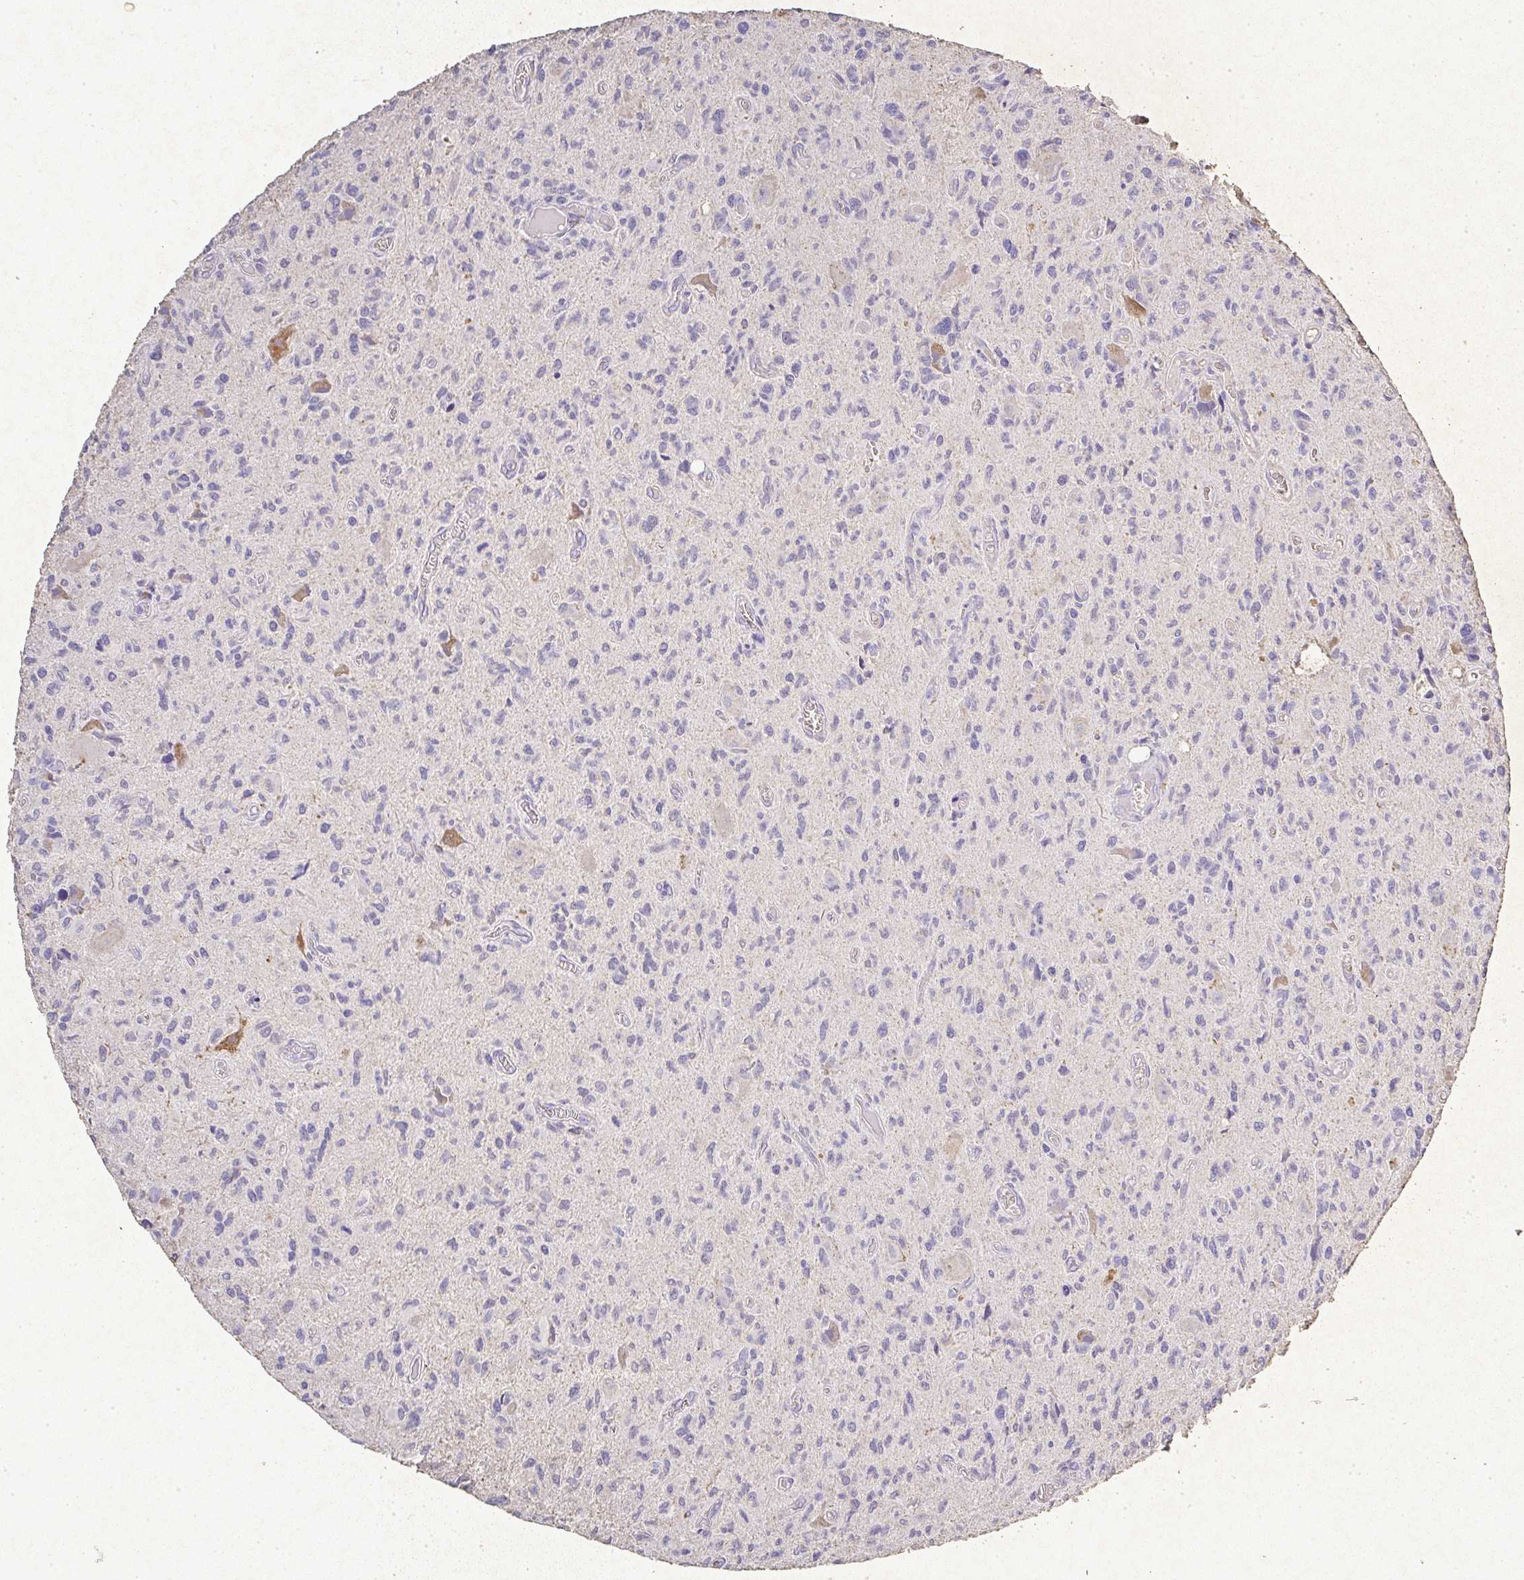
{"staining": {"intensity": "negative", "quantity": "none", "location": "none"}, "tissue": "glioma", "cell_type": "Tumor cells", "image_type": "cancer", "snomed": [{"axis": "morphology", "description": "Glioma, malignant, High grade"}, {"axis": "topography", "description": "Brain"}], "caption": "IHC micrograph of neoplastic tissue: malignant glioma (high-grade) stained with DAB (3,3'-diaminobenzidine) reveals no significant protein staining in tumor cells. (DAB immunohistochemistry visualized using brightfield microscopy, high magnification).", "gene": "RPS2", "patient": {"sex": "male", "age": 76}}